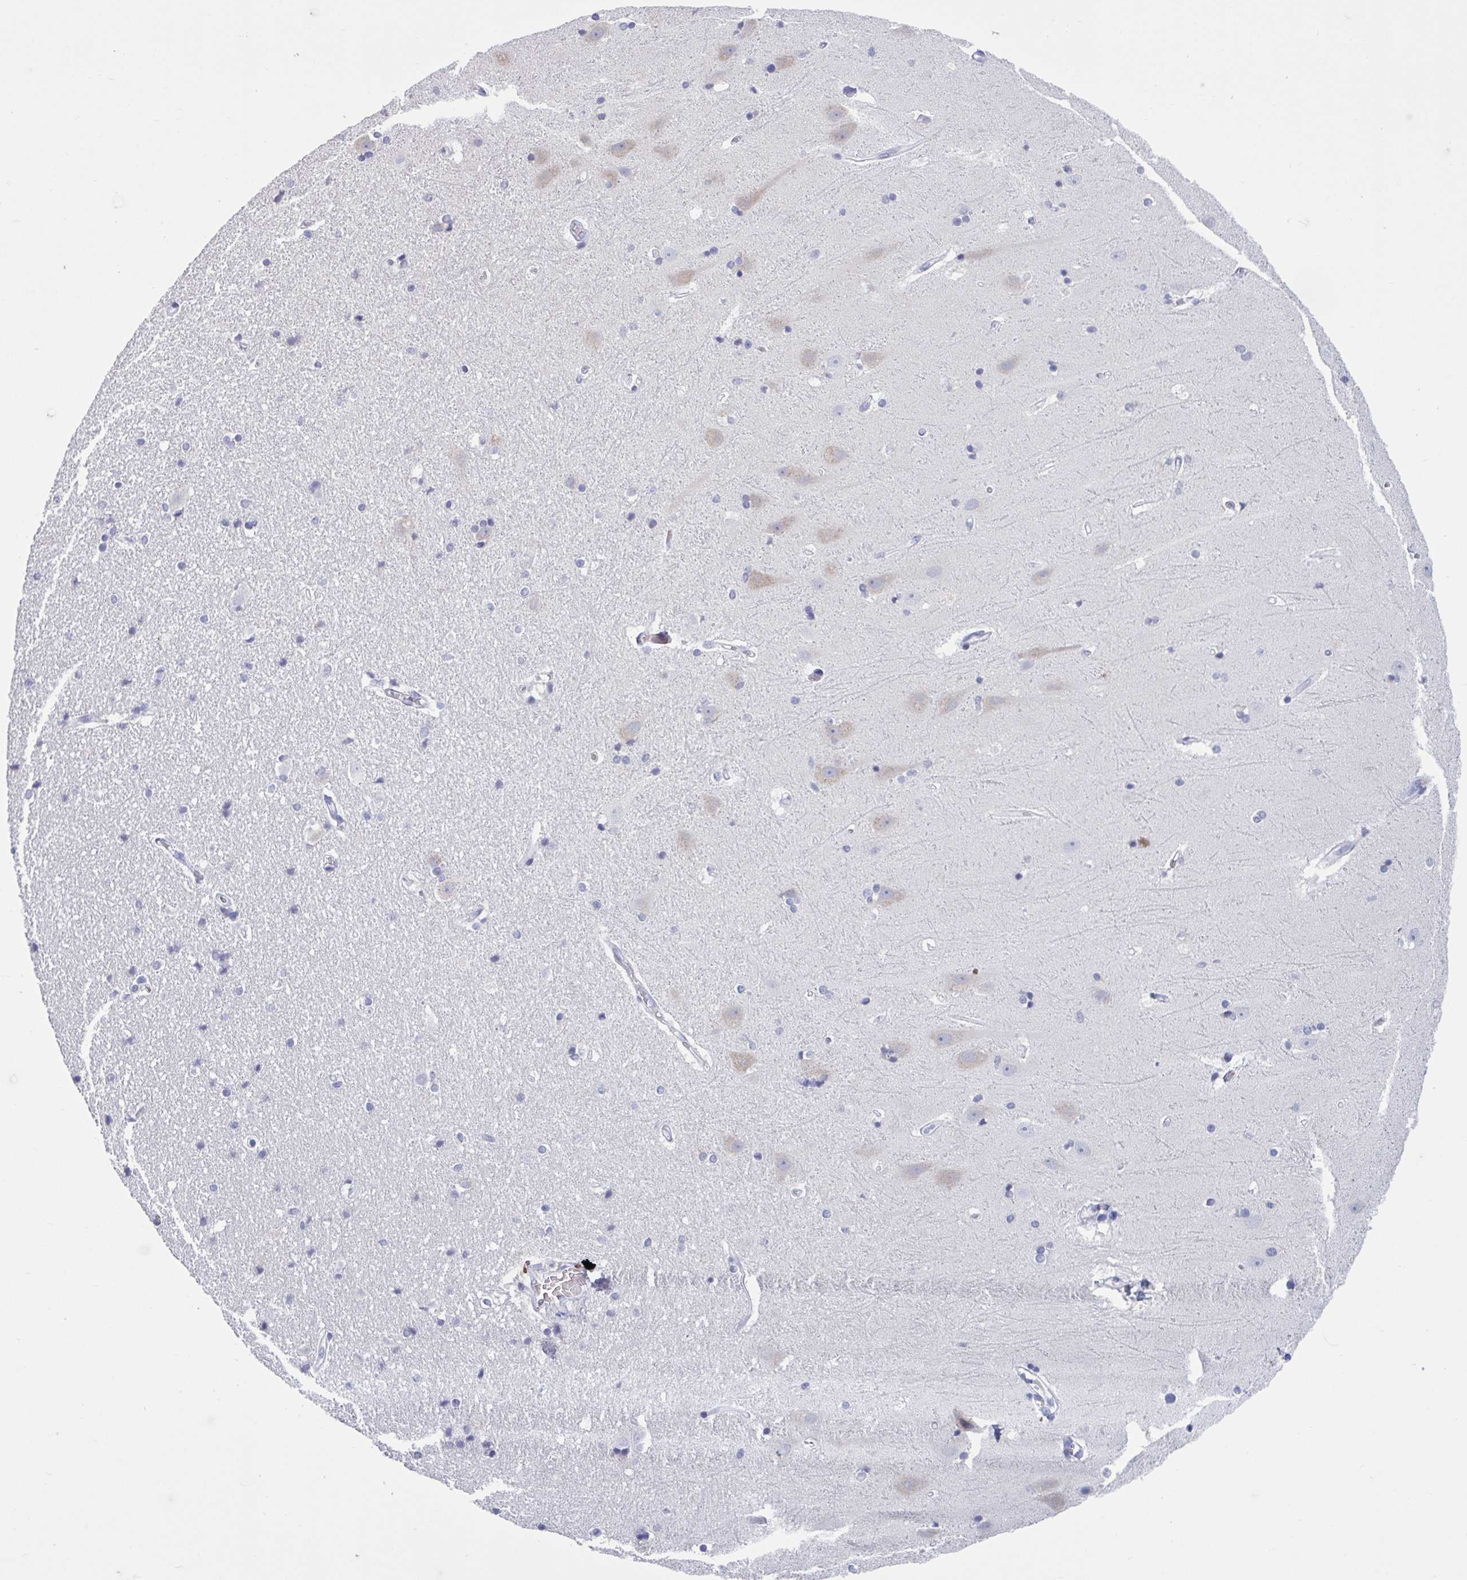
{"staining": {"intensity": "negative", "quantity": "none", "location": "none"}, "tissue": "hippocampus", "cell_type": "Glial cells", "image_type": "normal", "snomed": [{"axis": "morphology", "description": "Normal tissue, NOS"}, {"axis": "topography", "description": "Hippocampus"}], "caption": "DAB immunohistochemical staining of unremarkable hippocampus displays no significant staining in glial cells.", "gene": "HSD11B2", "patient": {"sex": "male", "age": 63}}